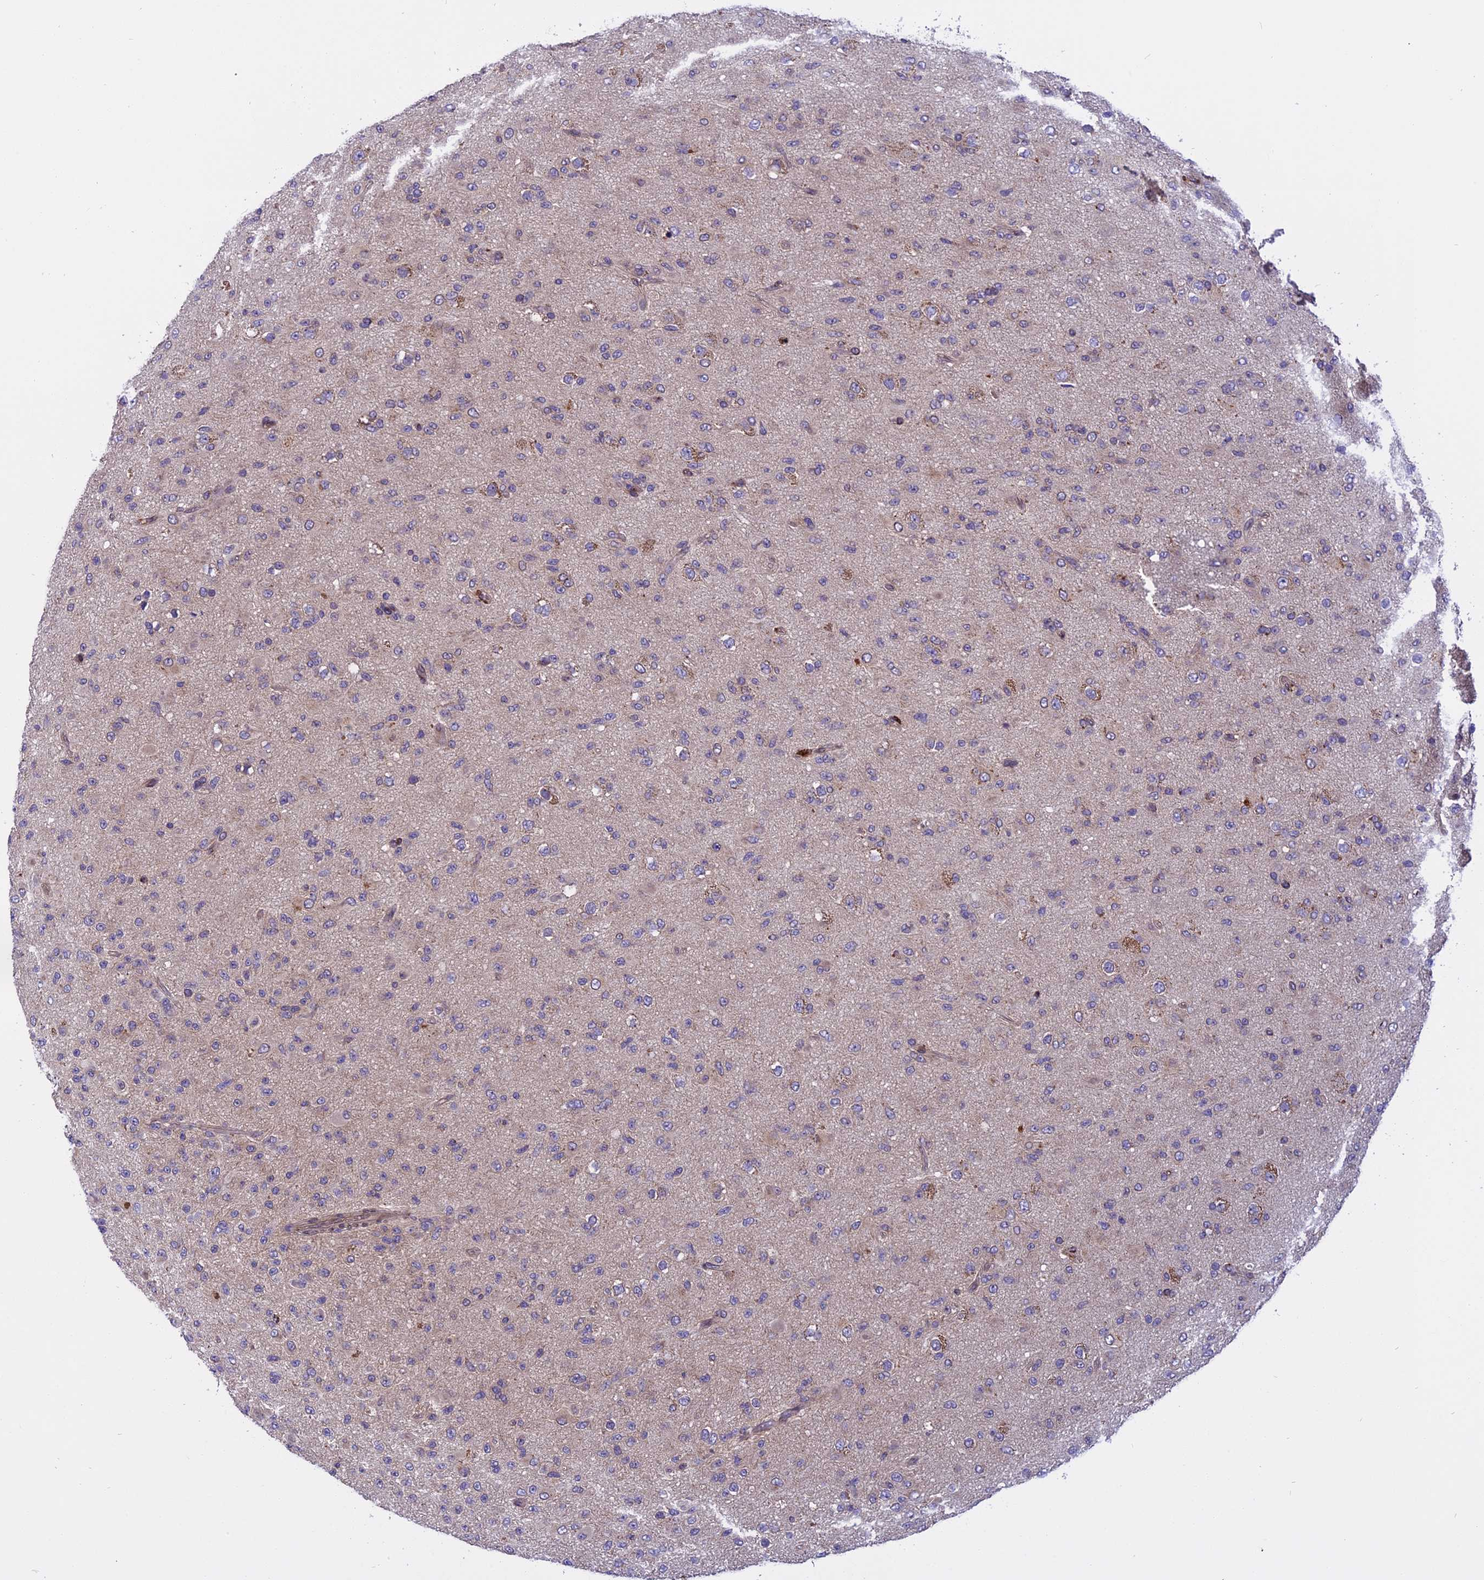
{"staining": {"intensity": "negative", "quantity": "none", "location": "none"}, "tissue": "glioma", "cell_type": "Tumor cells", "image_type": "cancer", "snomed": [{"axis": "morphology", "description": "Glioma, malignant, Low grade"}, {"axis": "topography", "description": "Brain"}], "caption": "This image is of glioma stained with immunohistochemistry to label a protein in brown with the nuclei are counter-stained blue. There is no staining in tumor cells.", "gene": "CHMP2A", "patient": {"sex": "male", "age": 65}}